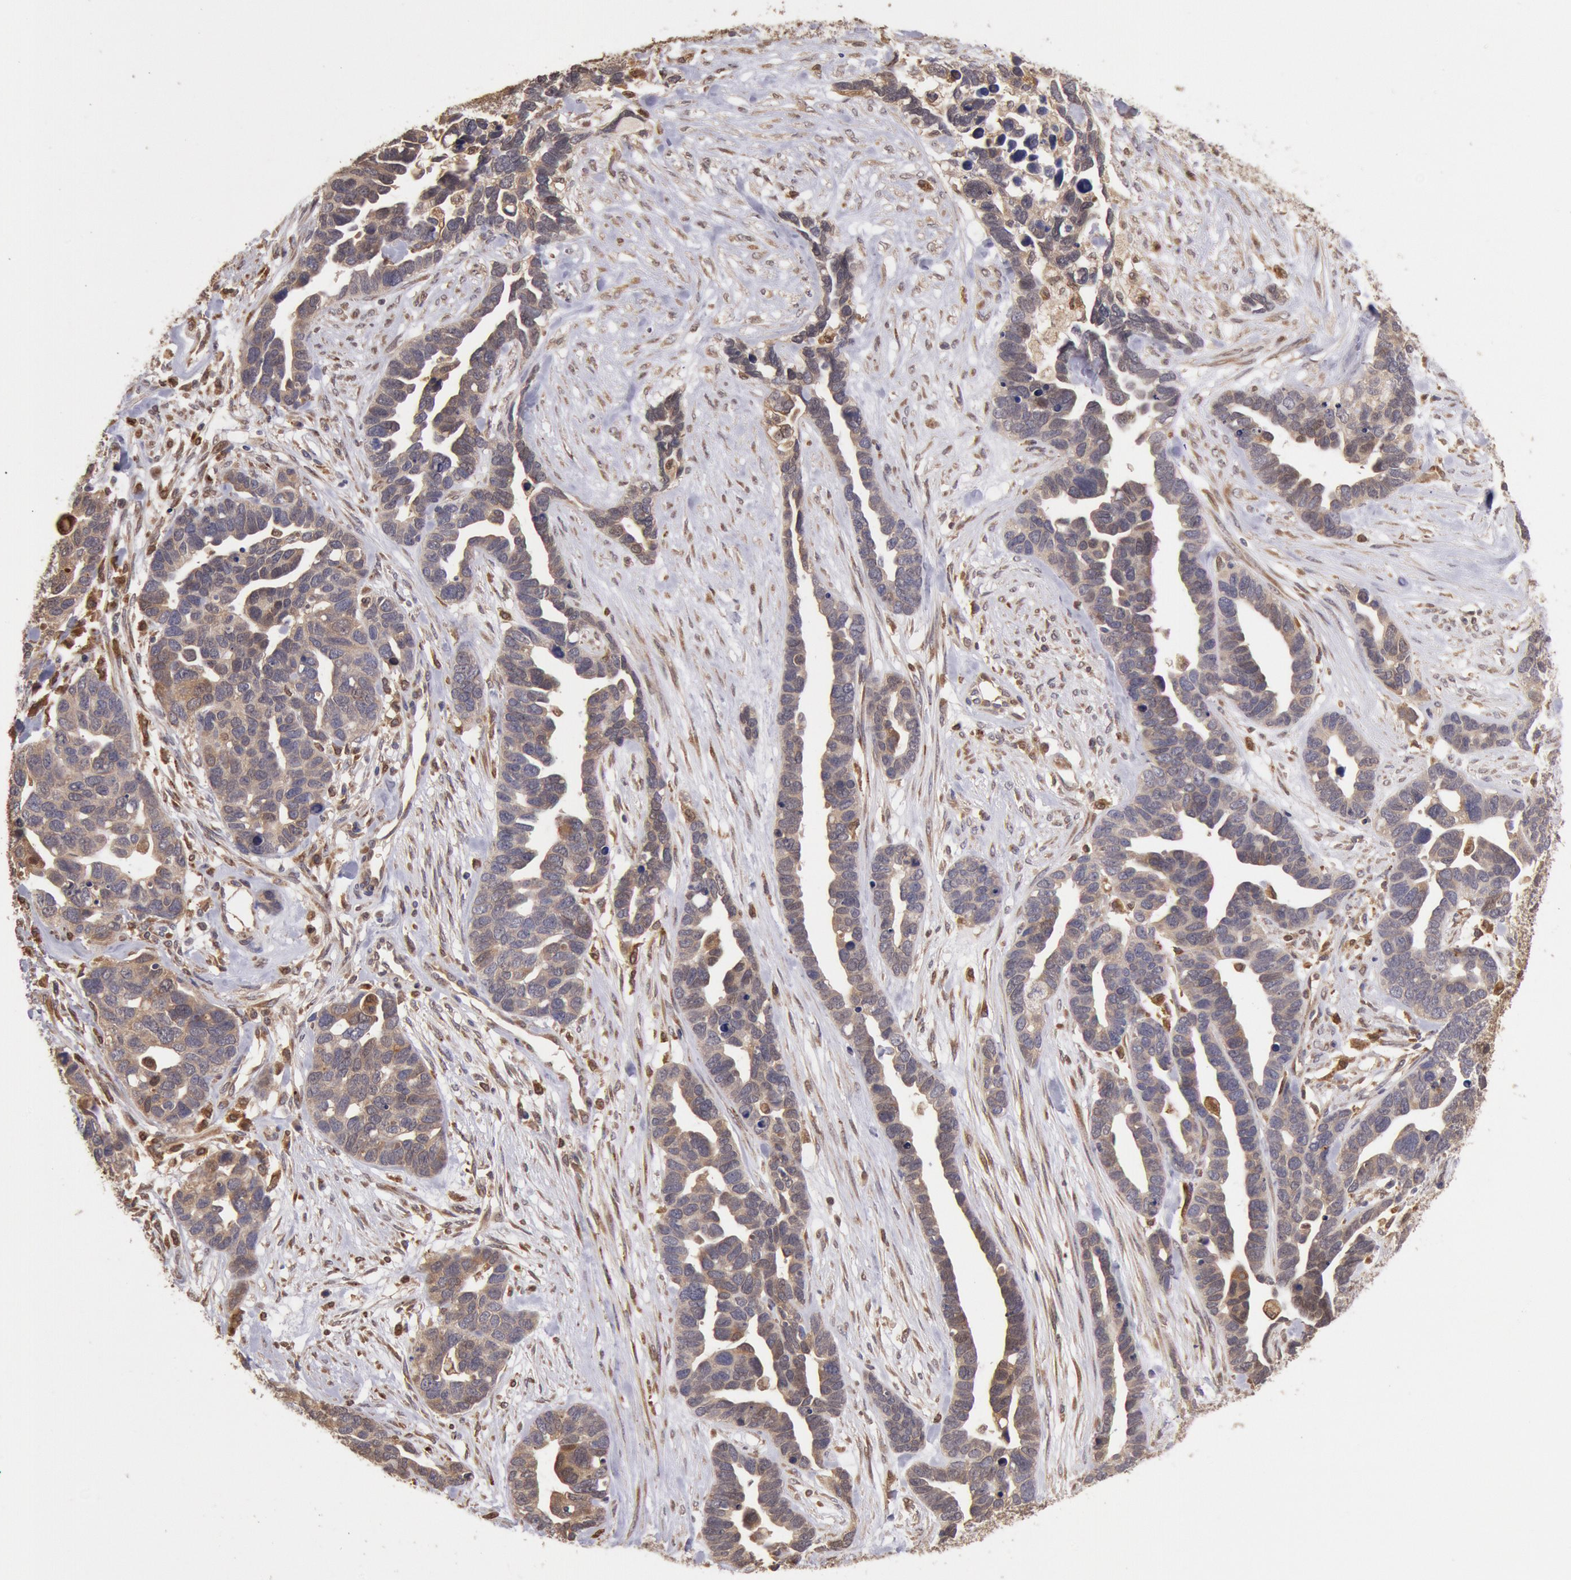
{"staining": {"intensity": "weak", "quantity": ">75%", "location": "cytoplasmic/membranous"}, "tissue": "ovarian cancer", "cell_type": "Tumor cells", "image_type": "cancer", "snomed": [{"axis": "morphology", "description": "Cystadenocarcinoma, serous, NOS"}, {"axis": "topography", "description": "Ovary"}], "caption": "Ovarian cancer (serous cystadenocarcinoma) stained with a brown dye reveals weak cytoplasmic/membranous positive expression in approximately >75% of tumor cells.", "gene": "COMT", "patient": {"sex": "female", "age": 54}}